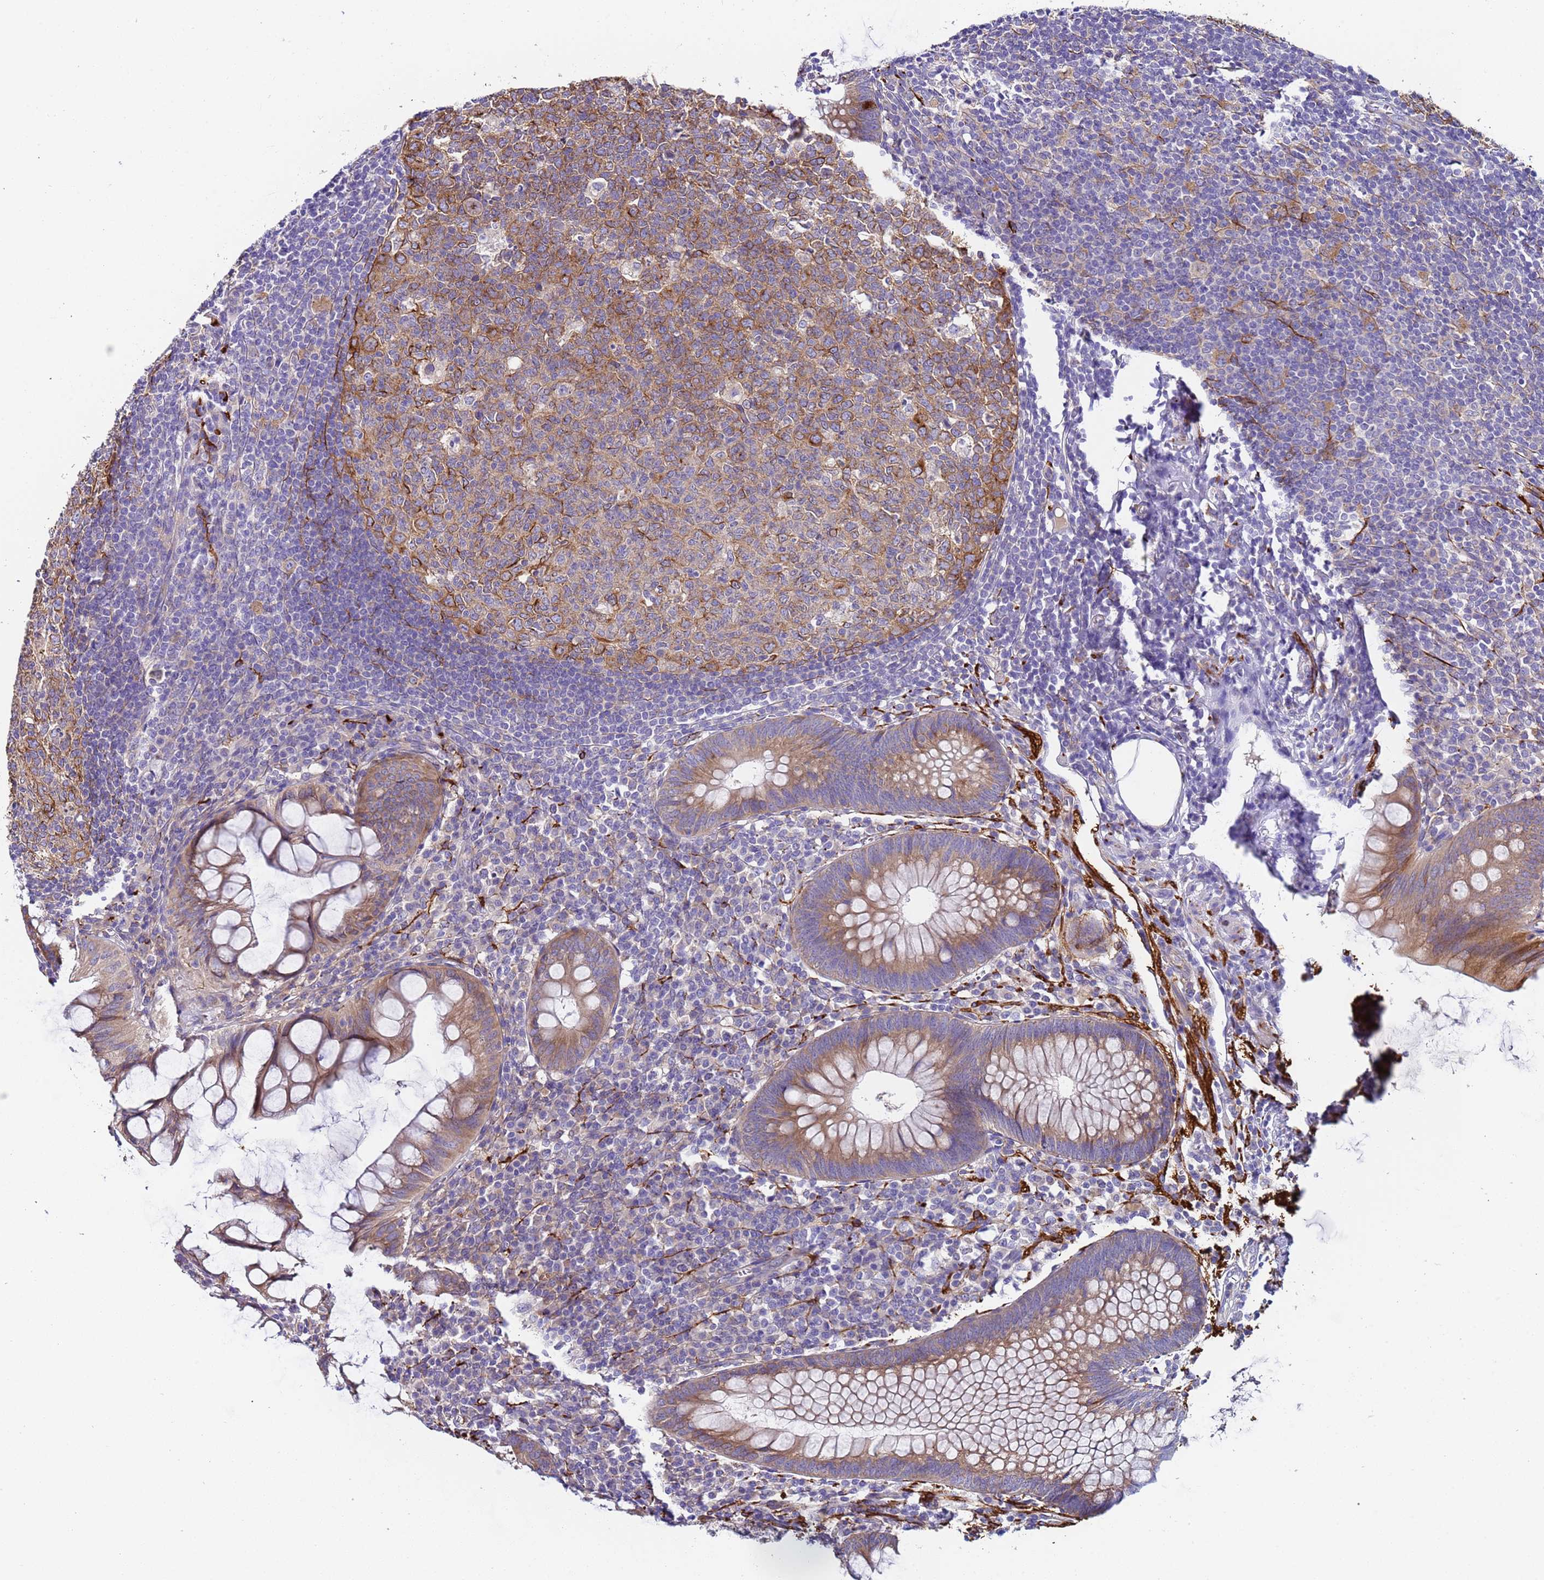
{"staining": {"intensity": "moderate", "quantity": ">75%", "location": "cytoplasmic/membranous"}, "tissue": "appendix", "cell_type": "Glandular cells", "image_type": "normal", "snomed": [{"axis": "morphology", "description": "Normal tissue, NOS"}, {"axis": "topography", "description": "Appendix"}], "caption": "DAB immunohistochemical staining of normal appendix exhibits moderate cytoplasmic/membranous protein positivity in about >75% of glandular cells. The protein of interest is stained brown, and the nuclei are stained in blue (DAB (3,3'-diaminobenzidine) IHC with brightfield microscopy, high magnification).", "gene": "PAQR7", "patient": {"sex": "male", "age": 56}}